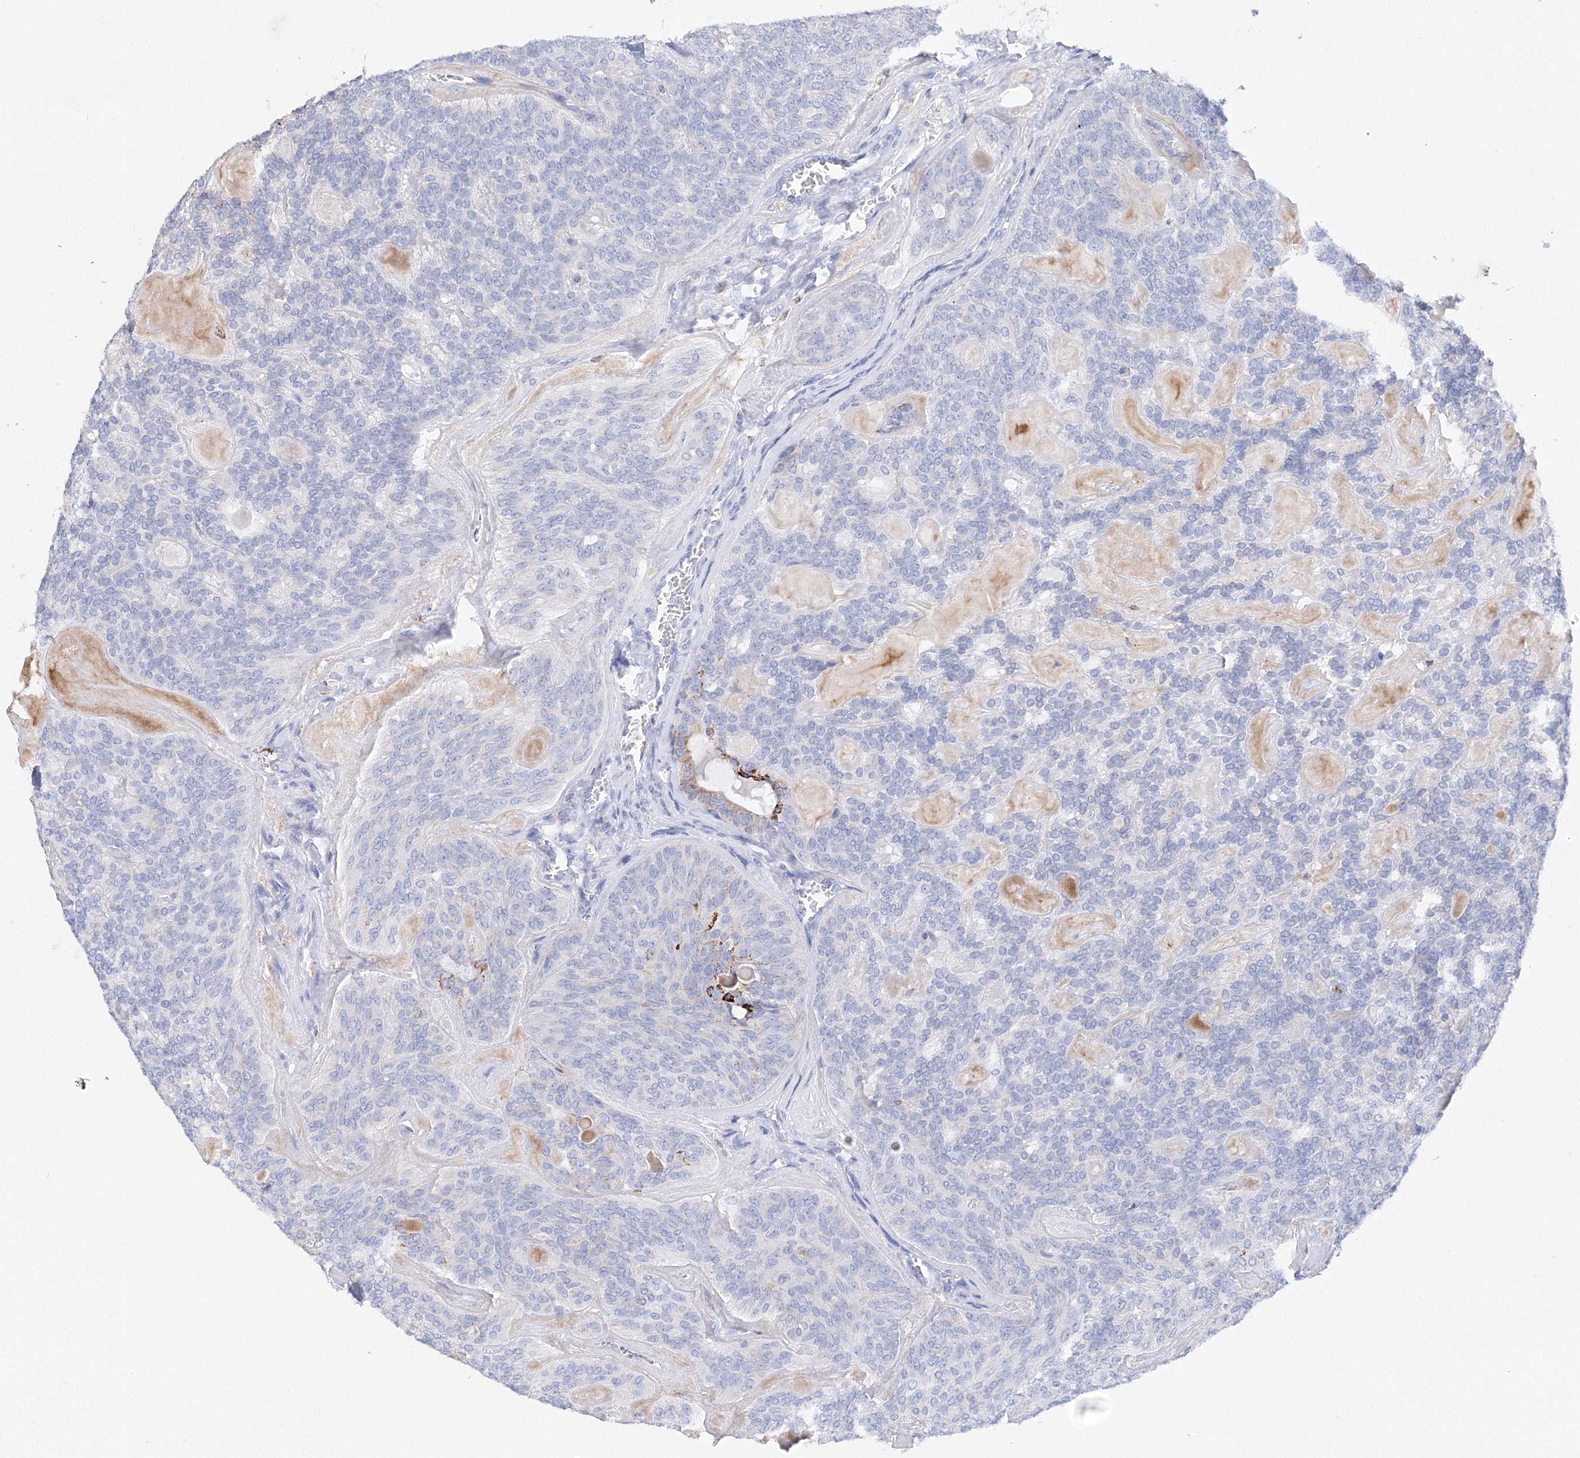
{"staining": {"intensity": "negative", "quantity": "none", "location": "none"}, "tissue": "head and neck cancer", "cell_type": "Tumor cells", "image_type": "cancer", "snomed": [{"axis": "morphology", "description": "Adenocarcinoma, NOS"}, {"axis": "topography", "description": "Head-Neck"}], "caption": "IHC of adenocarcinoma (head and neck) reveals no positivity in tumor cells.", "gene": "MERTK", "patient": {"sex": "male", "age": 66}}